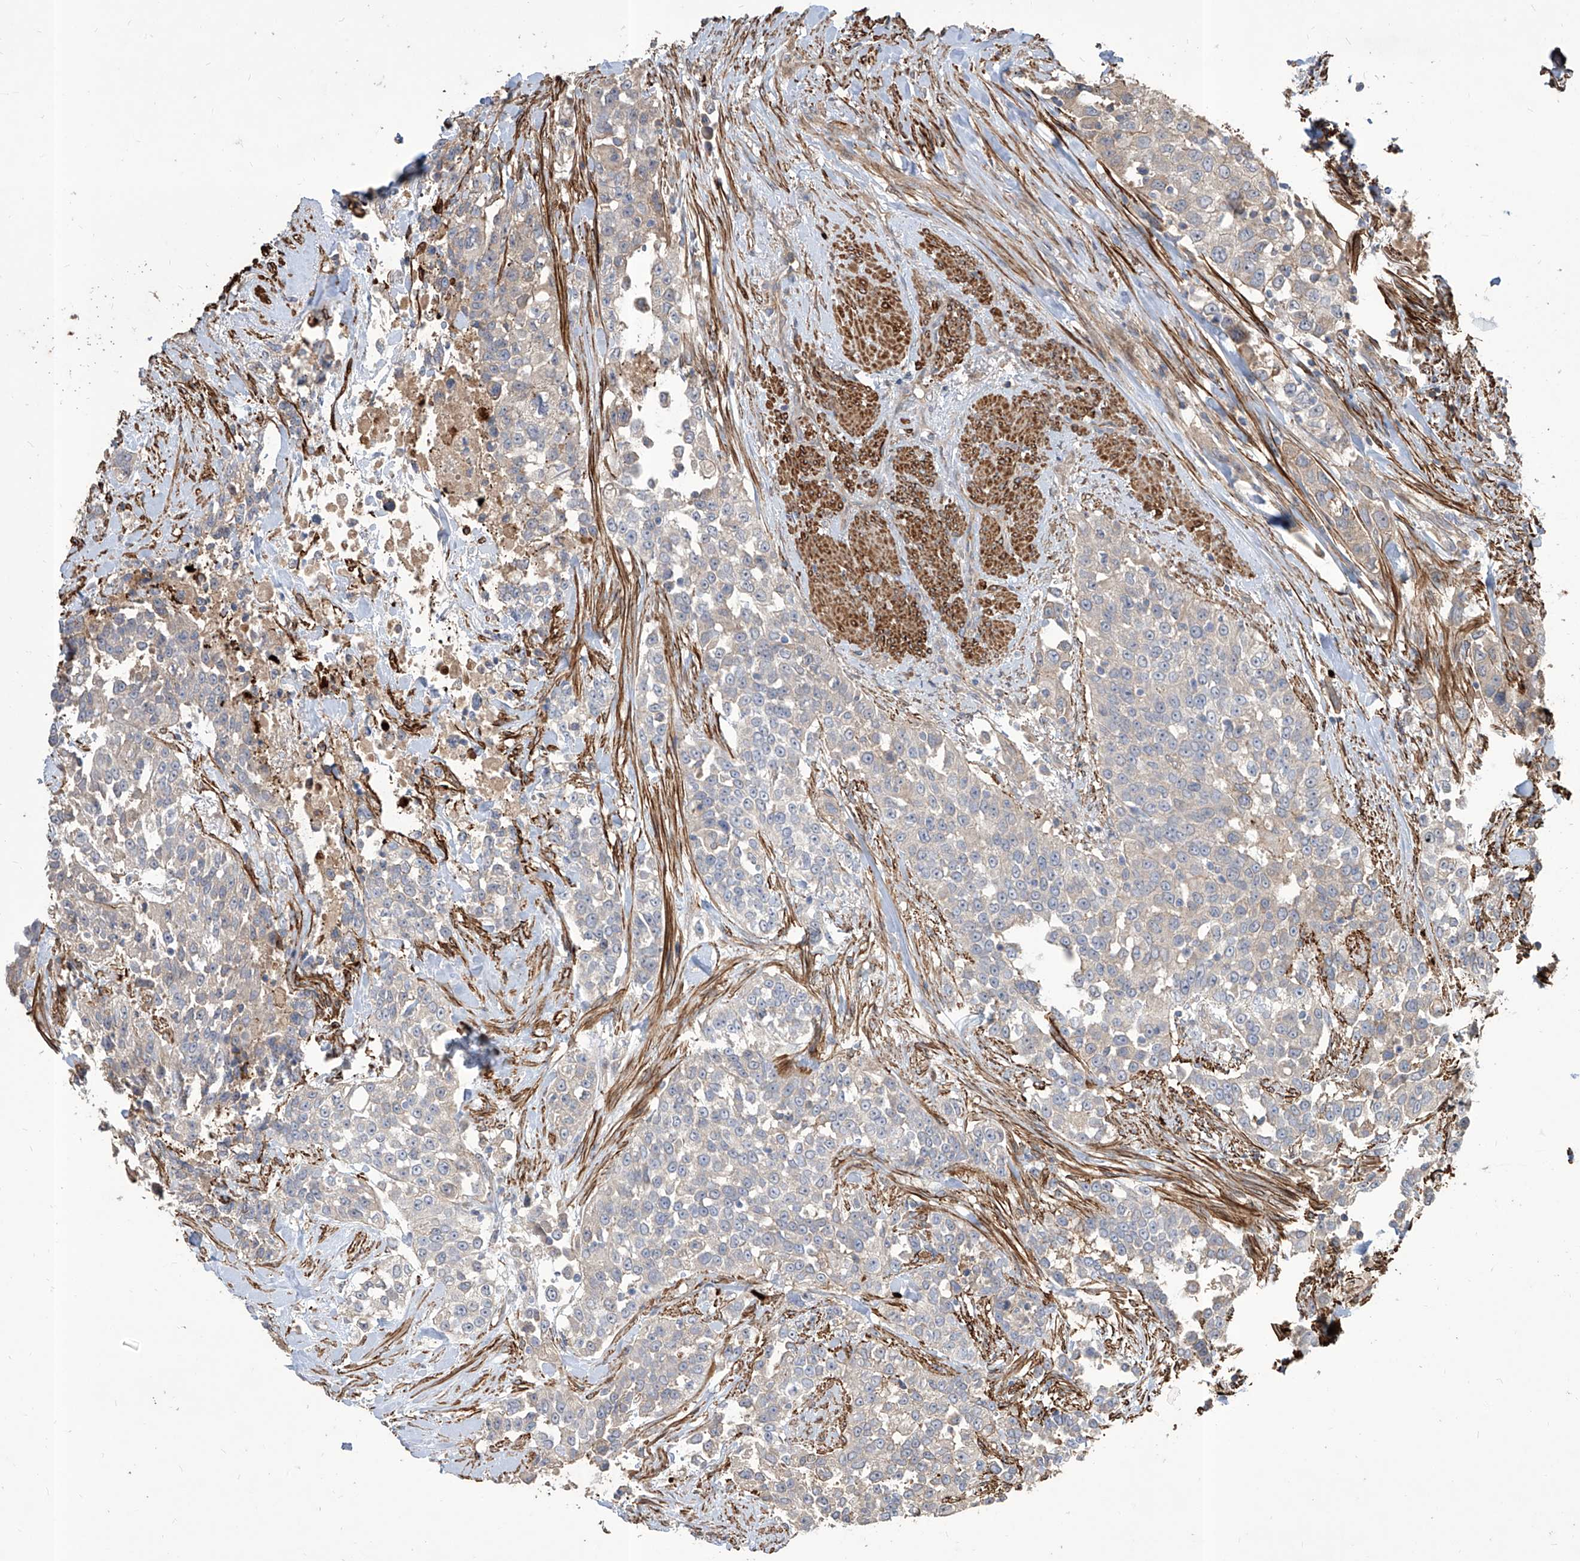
{"staining": {"intensity": "negative", "quantity": "none", "location": "none"}, "tissue": "urothelial cancer", "cell_type": "Tumor cells", "image_type": "cancer", "snomed": [{"axis": "morphology", "description": "Urothelial carcinoma, High grade"}, {"axis": "topography", "description": "Urinary bladder"}], "caption": "The histopathology image shows no significant staining in tumor cells of urothelial carcinoma (high-grade).", "gene": "FAM83B", "patient": {"sex": "female", "age": 80}}